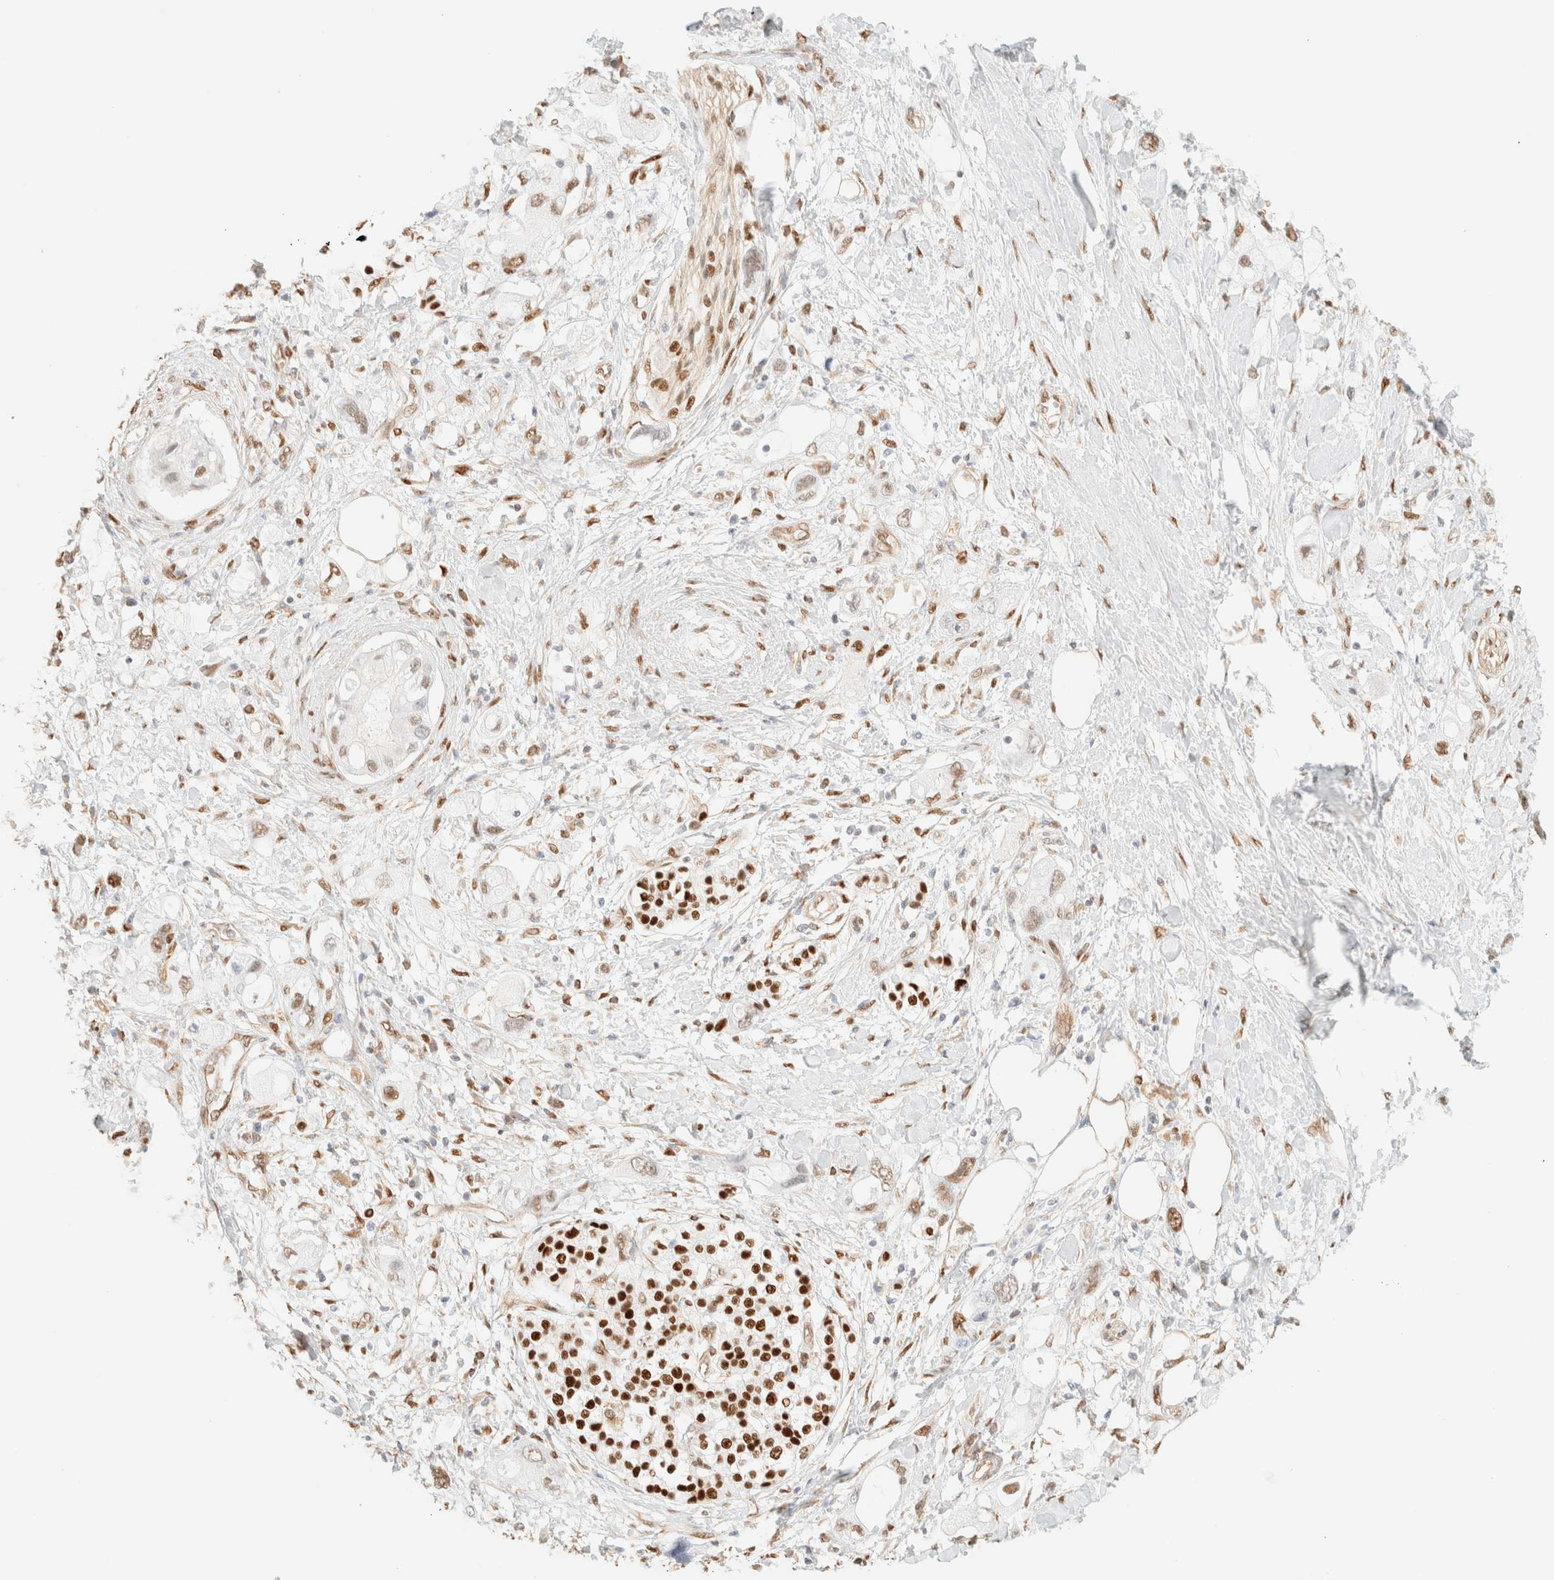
{"staining": {"intensity": "weak", "quantity": ">75%", "location": "nuclear"}, "tissue": "pancreatic cancer", "cell_type": "Tumor cells", "image_type": "cancer", "snomed": [{"axis": "morphology", "description": "Adenocarcinoma, NOS"}, {"axis": "topography", "description": "Pancreas"}], "caption": "Immunohistochemical staining of human pancreatic adenocarcinoma exhibits weak nuclear protein positivity in about >75% of tumor cells. Using DAB (3,3'-diaminobenzidine) (brown) and hematoxylin (blue) stains, captured at high magnification using brightfield microscopy.", "gene": "ZSCAN18", "patient": {"sex": "female", "age": 56}}